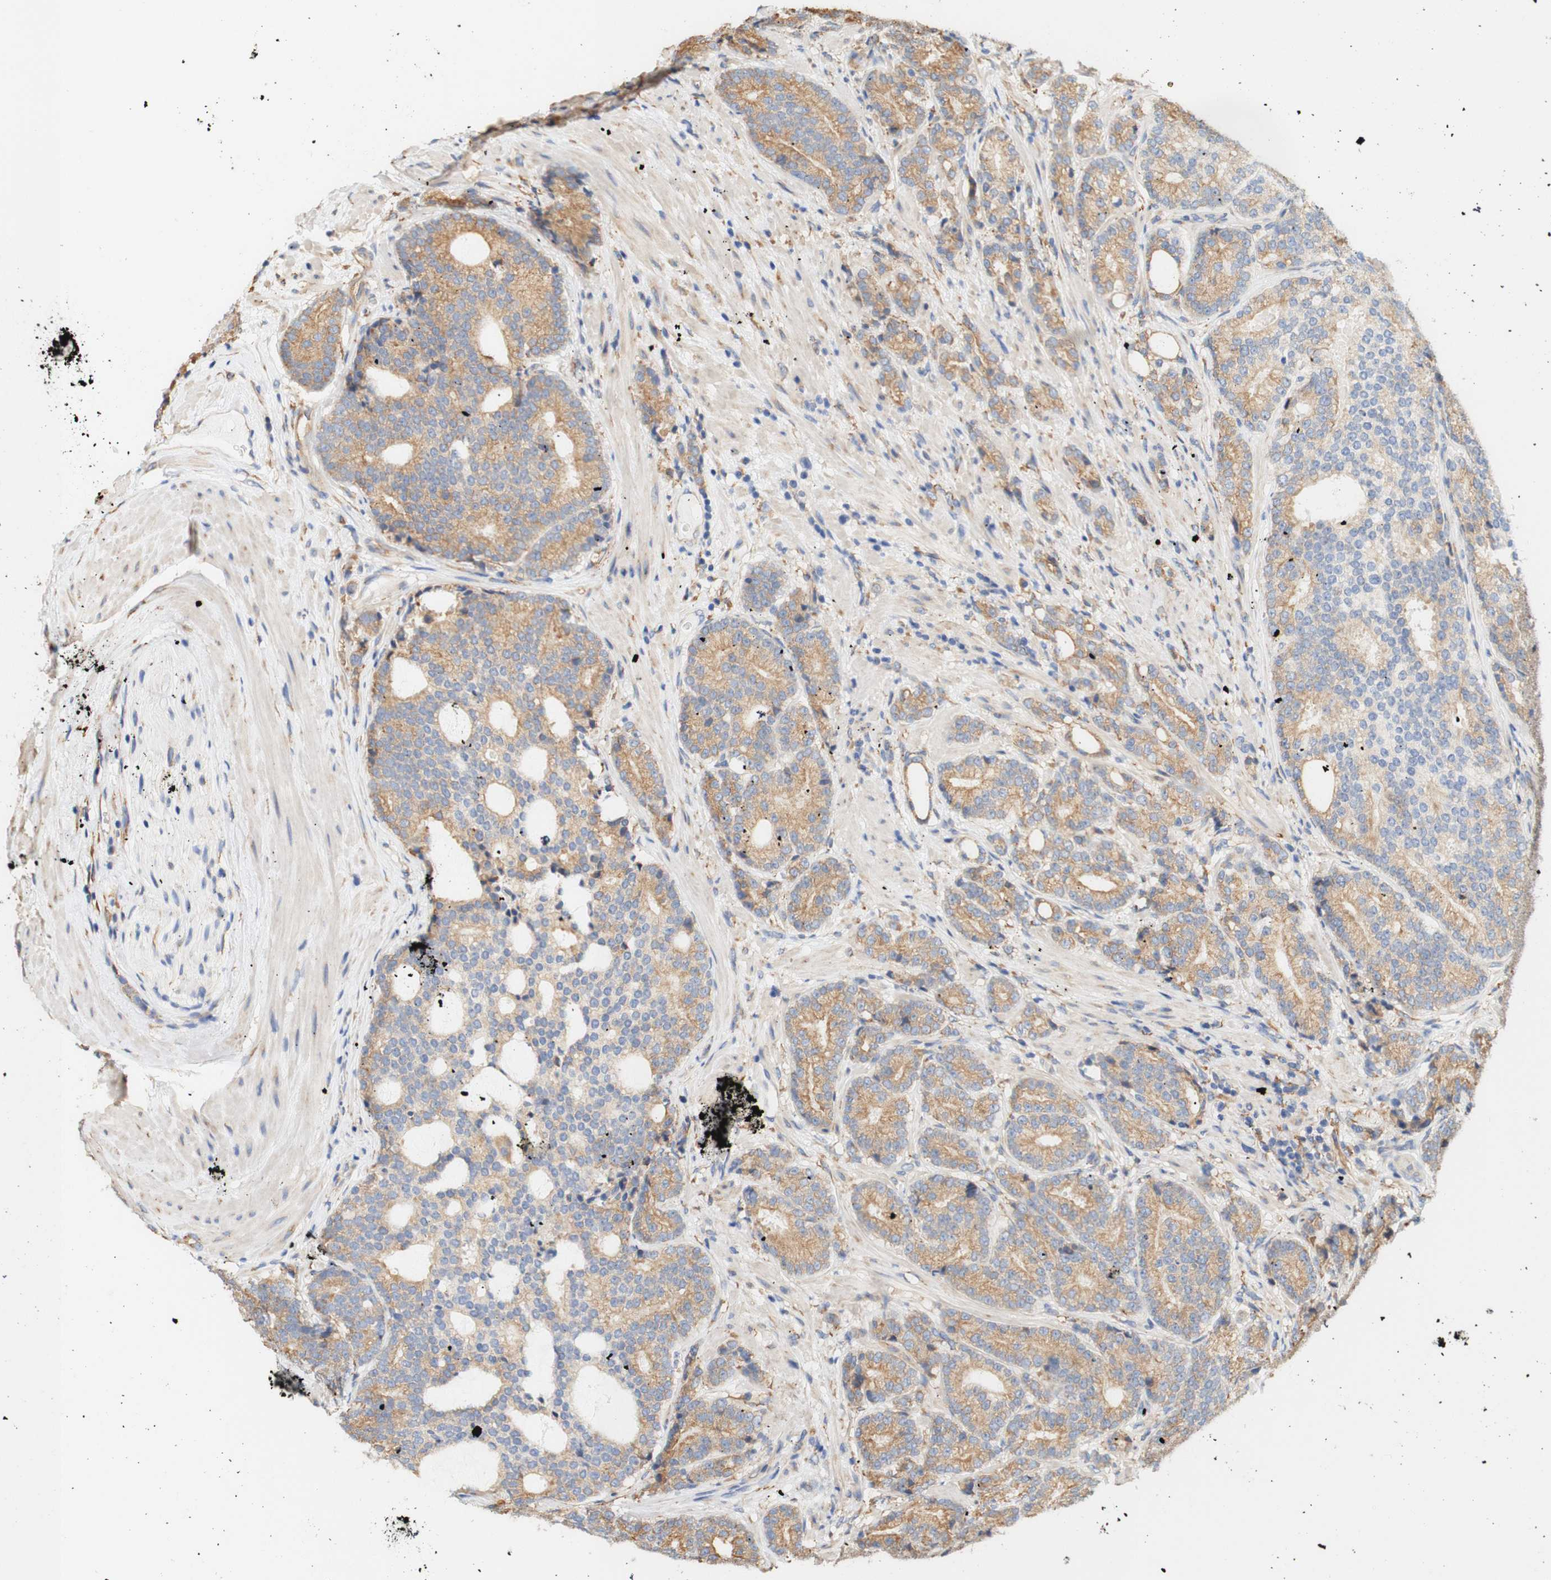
{"staining": {"intensity": "moderate", "quantity": ">75%", "location": "cytoplasmic/membranous"}, "tissue": "prostate cancer", "cell_type": "Tumor cells", "image_type": "cancer", "snomed": [{"axis": "morphology", "description": "Adenocarcinoma, High grade"}, {"axis": "topography", "description": "Prostate"}], "caption": "Immunohistochemistry (IHC) histopathology image of human prostate high-grade adenocarcinoma stained for a protein (brown), which reveals medium levels of moderate cytoplasmic/membranous staining in about >75% of tumor cells.", "gene": "EIF2AK4", "patient": {"sex": "male", "age": 61}}